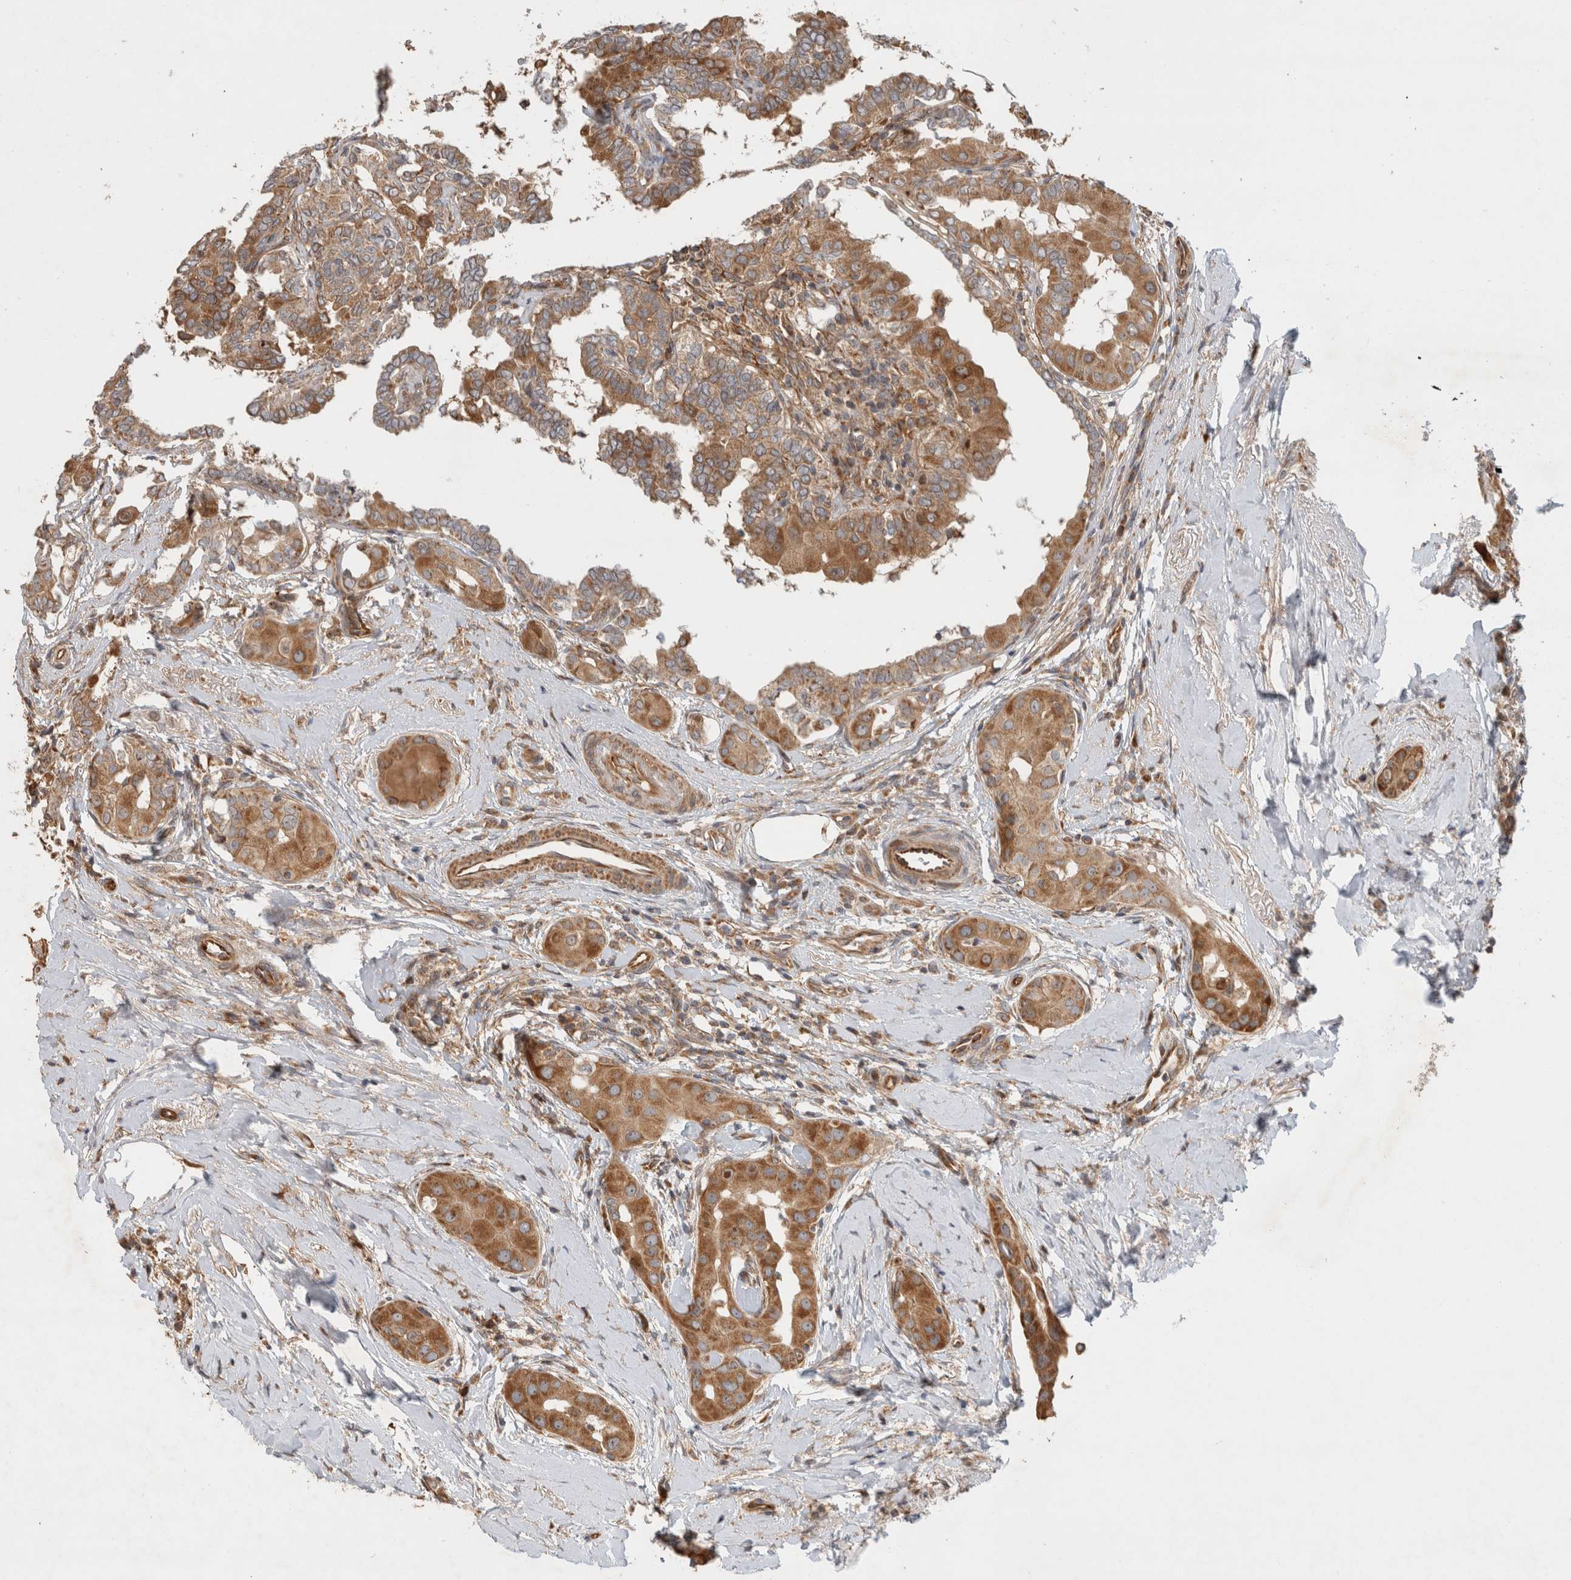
{"staining": {"intensity": "moderate", "quantity": ">75%", "location": "cytoplasmic/membranous"}, "tissue": "thyroid cancer", "cell_type": "Tumor cells", "image_type": "cancer", "snomed": [{"axis": "morphology", "description": "Papillary adenocarcinoma, NOS"}, {"axis": "topography", "description": "Thyroid gland"}], "caption": "The image reveals staining of papillary adenocarcinoma (thyroid), revealing moderate cytoplasmic/membranous protein positivity (brown color) within tumor cells. (DAB = brown stain, brightfield microscopy at high magnification).", "gene": "TUBD1", "patient": {"sex": "male", "age": 33}}